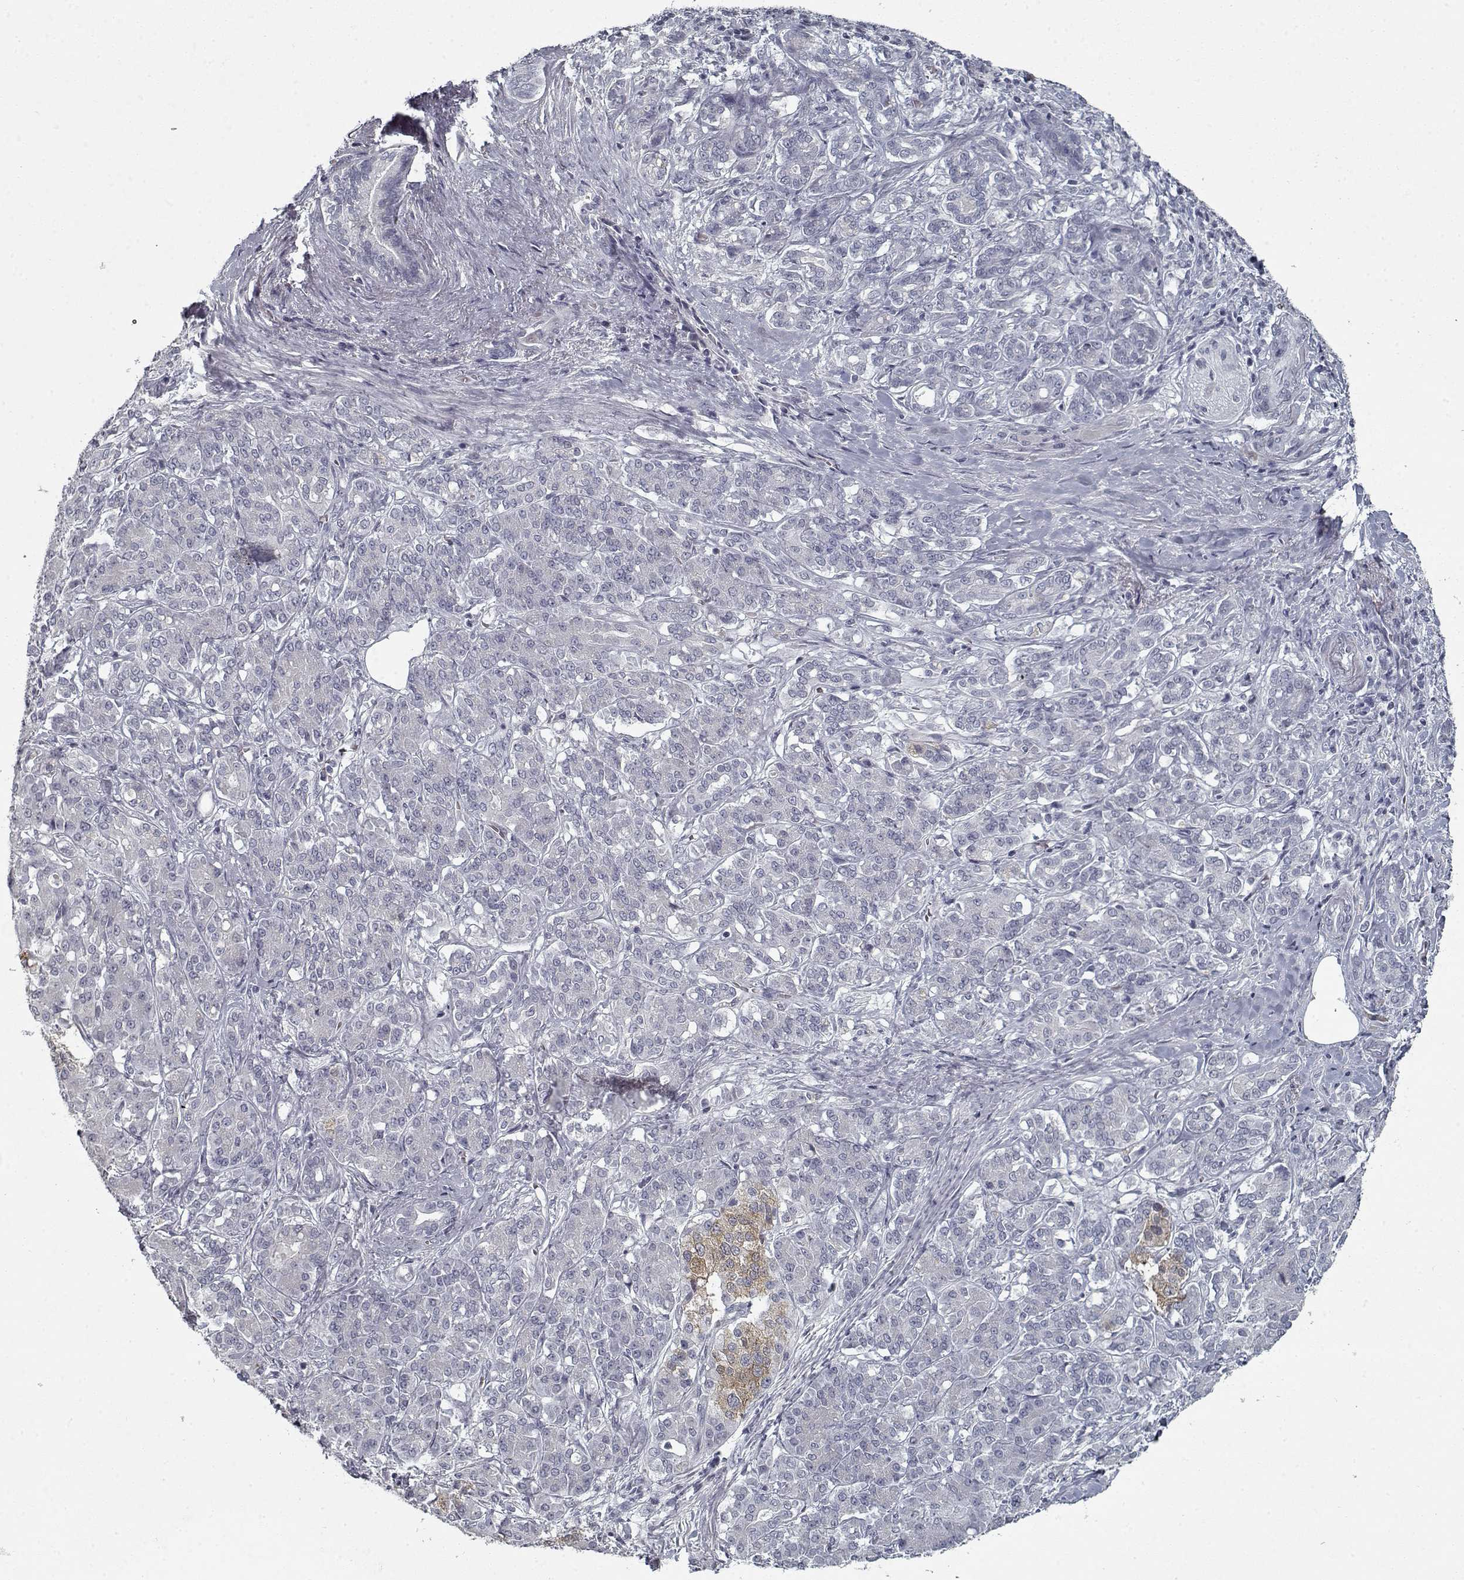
{"staining": {"intensity": "moderate", "quantity": "<25%", "location": "cytoplasmic/membranous"}, "tissue": "pancreatic cancer", "cell_type": "Tumor cells", "image_type": "cancer", "snomed": [{"axis": "morphology", "description": "Normal tissue, NOS"}, {"axis": "morphology", "description": "Inflammation, NOS"}, {"axis": "morphology", "description": "Adenocarcinoma, NOS"}, {"axis": "topography", "description": "Pancreas"}], "caption": "Tumor cells display moderate cytoplasmic/membranous staining in about <25% of cells in pancreatic cancer (adenocarcinoma).", "gene": "GAD2", "patient": {"sex": "male", "age": 57}}